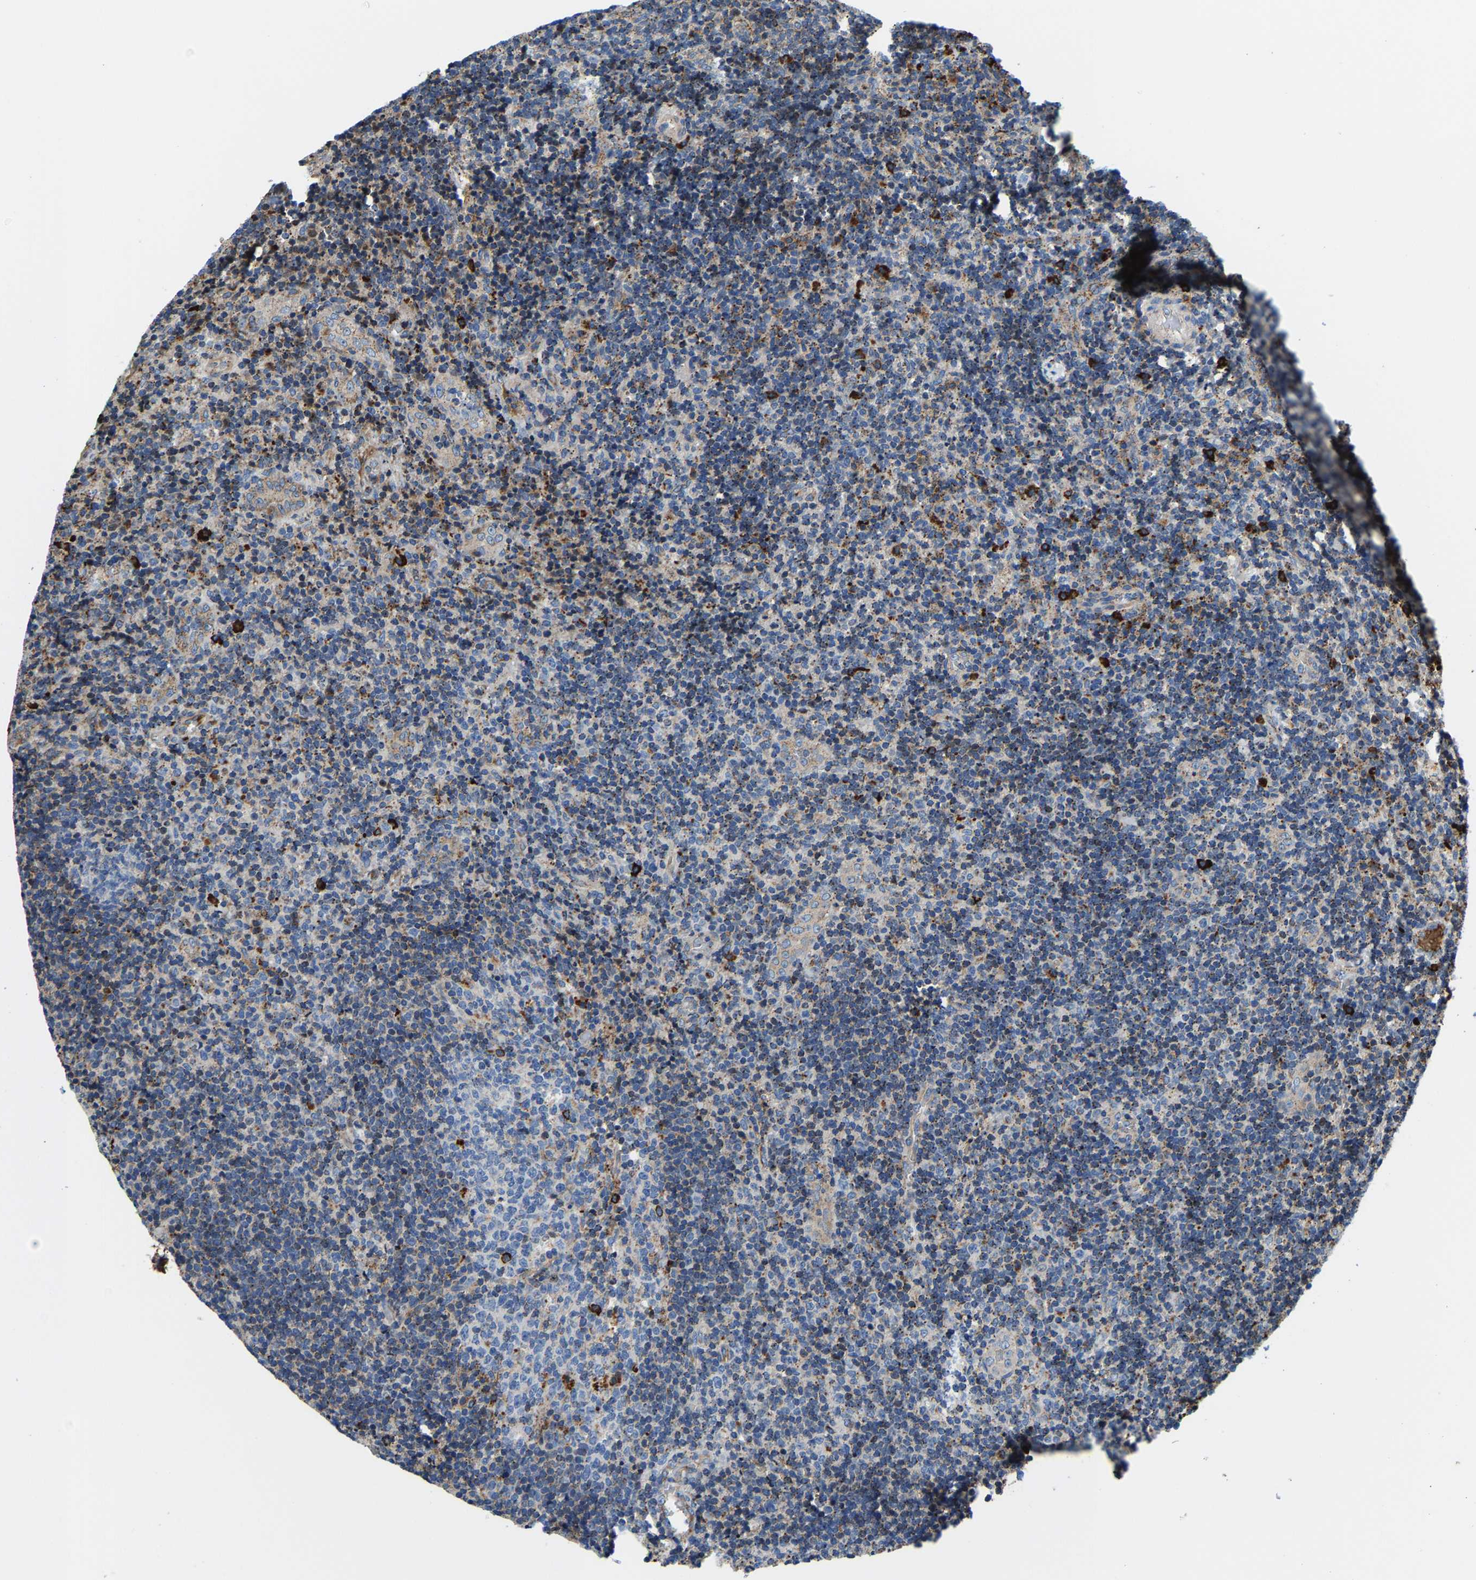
{"staining": {"intensity": "moderate", "quantity": "<25%", "location": "cytoplasmic/membranous"}, "tissue": "lymphoma", "cell_type": "Tumor cells", "image_type": "cancer", "snomed": [{"axis": "morphology", "description": "Malignant lymphoma, non-Hodgkin's type, High grade"}, {"axis": "topography", "description": "Tonsil"}], "caption": "Protein expression analysis of human malignant lymphoma, non-Hodgkin's type (high-grade) reveals moderate cytoplasmic/membranous positivity in approximately <25% of tumor cells.", "gene": "DPP7", "patient": {"sex": "female", "age": 36}}